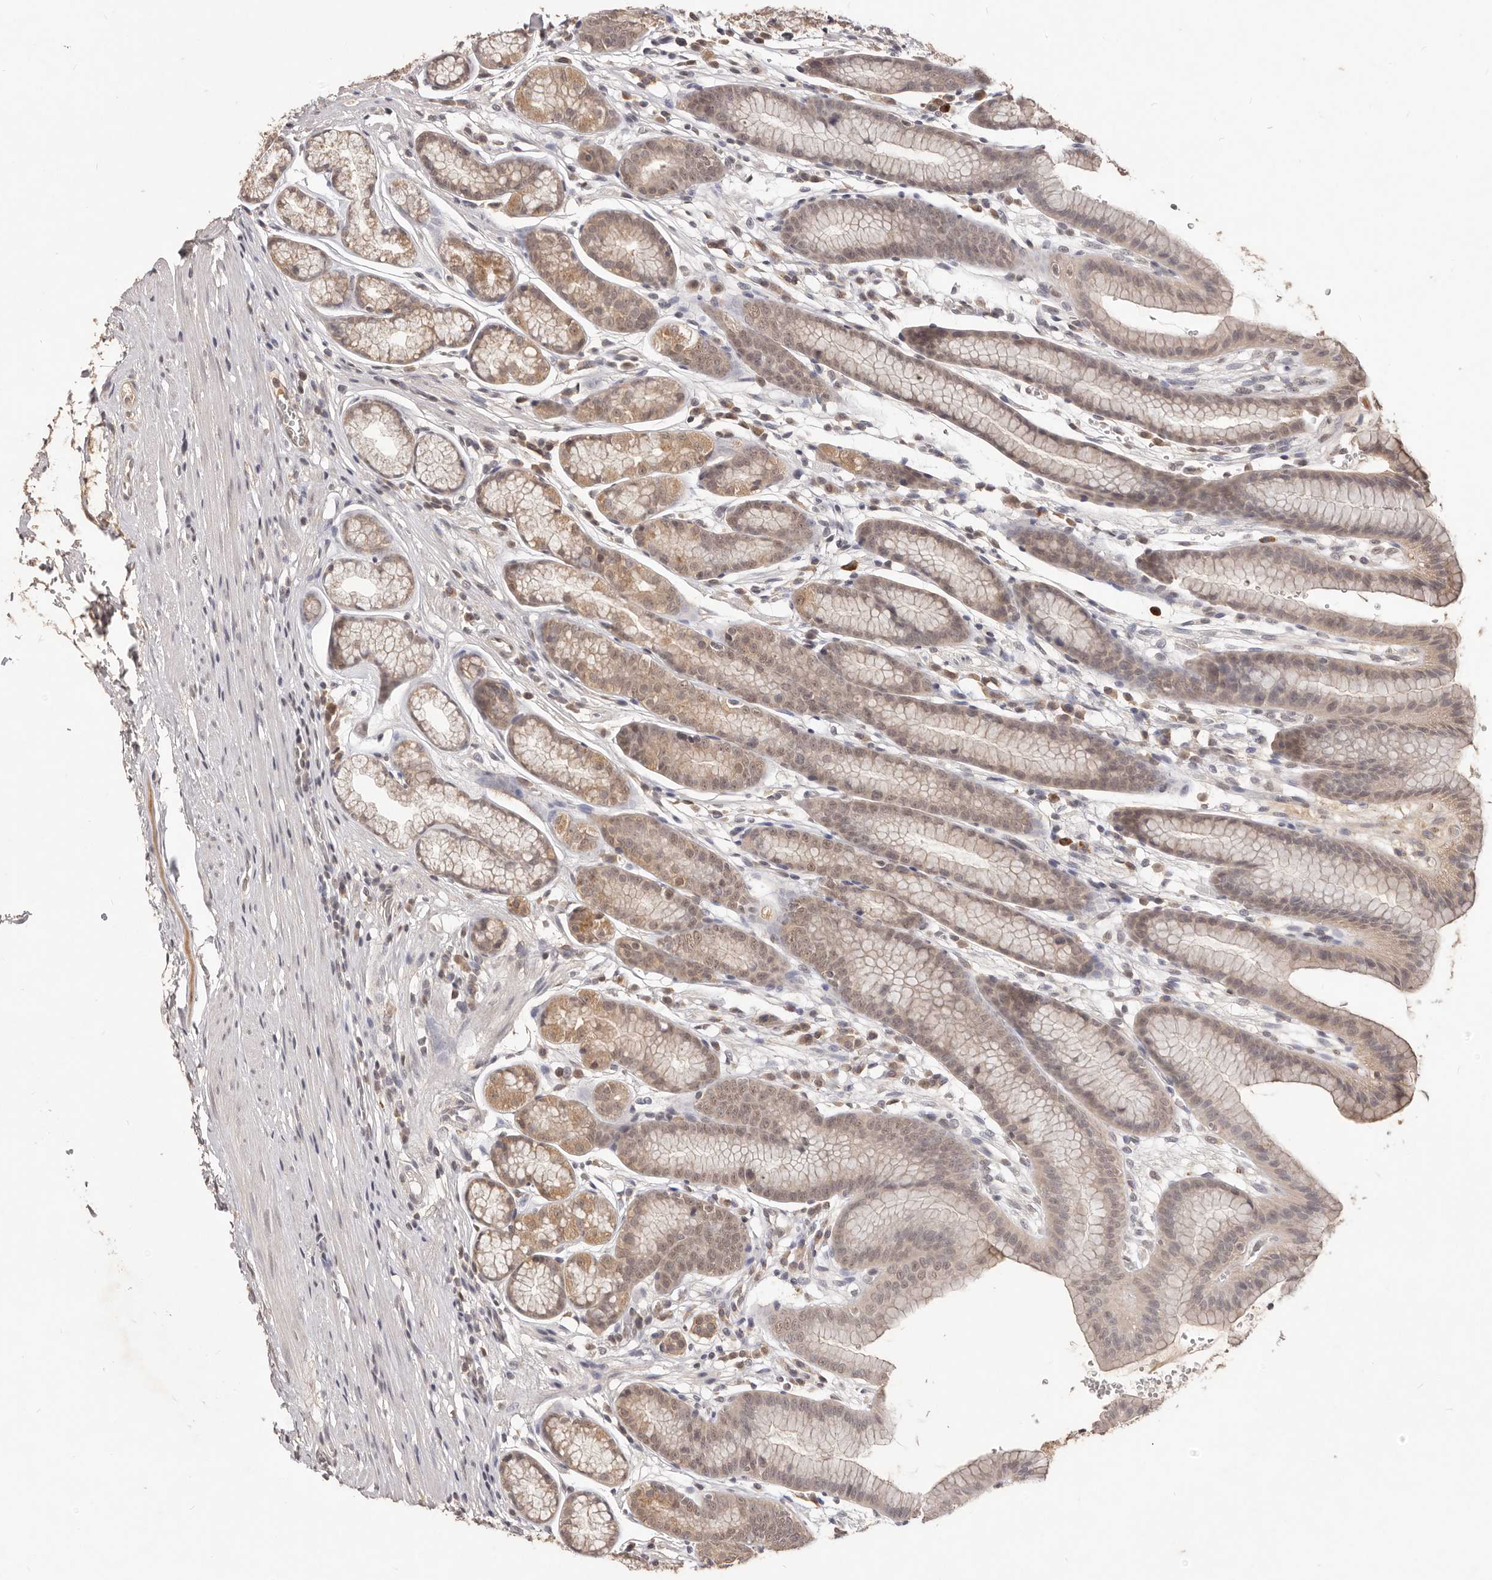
{"staining": {"intensity": "moderate", "quantity": "25%-75%", "location": "cytoplasmic/membranous,nuclear"}, "tissue": "stomach", "cell_type": "Glandular cells", "image_type": "normal", "snomed": [{"axis": "morphology", "description": "Normal tissue, NOS"}, {"axis": "topography", "description": "Stomach"}], "caption": "Protein staining of unremarkable stomach demonstrates moderate cytoplasmic/membranous,nuclear staining in about 25%-75% of glandular cells.", "gene": "TSPAN13", "patient": {"sex": "male", "age": 42}}